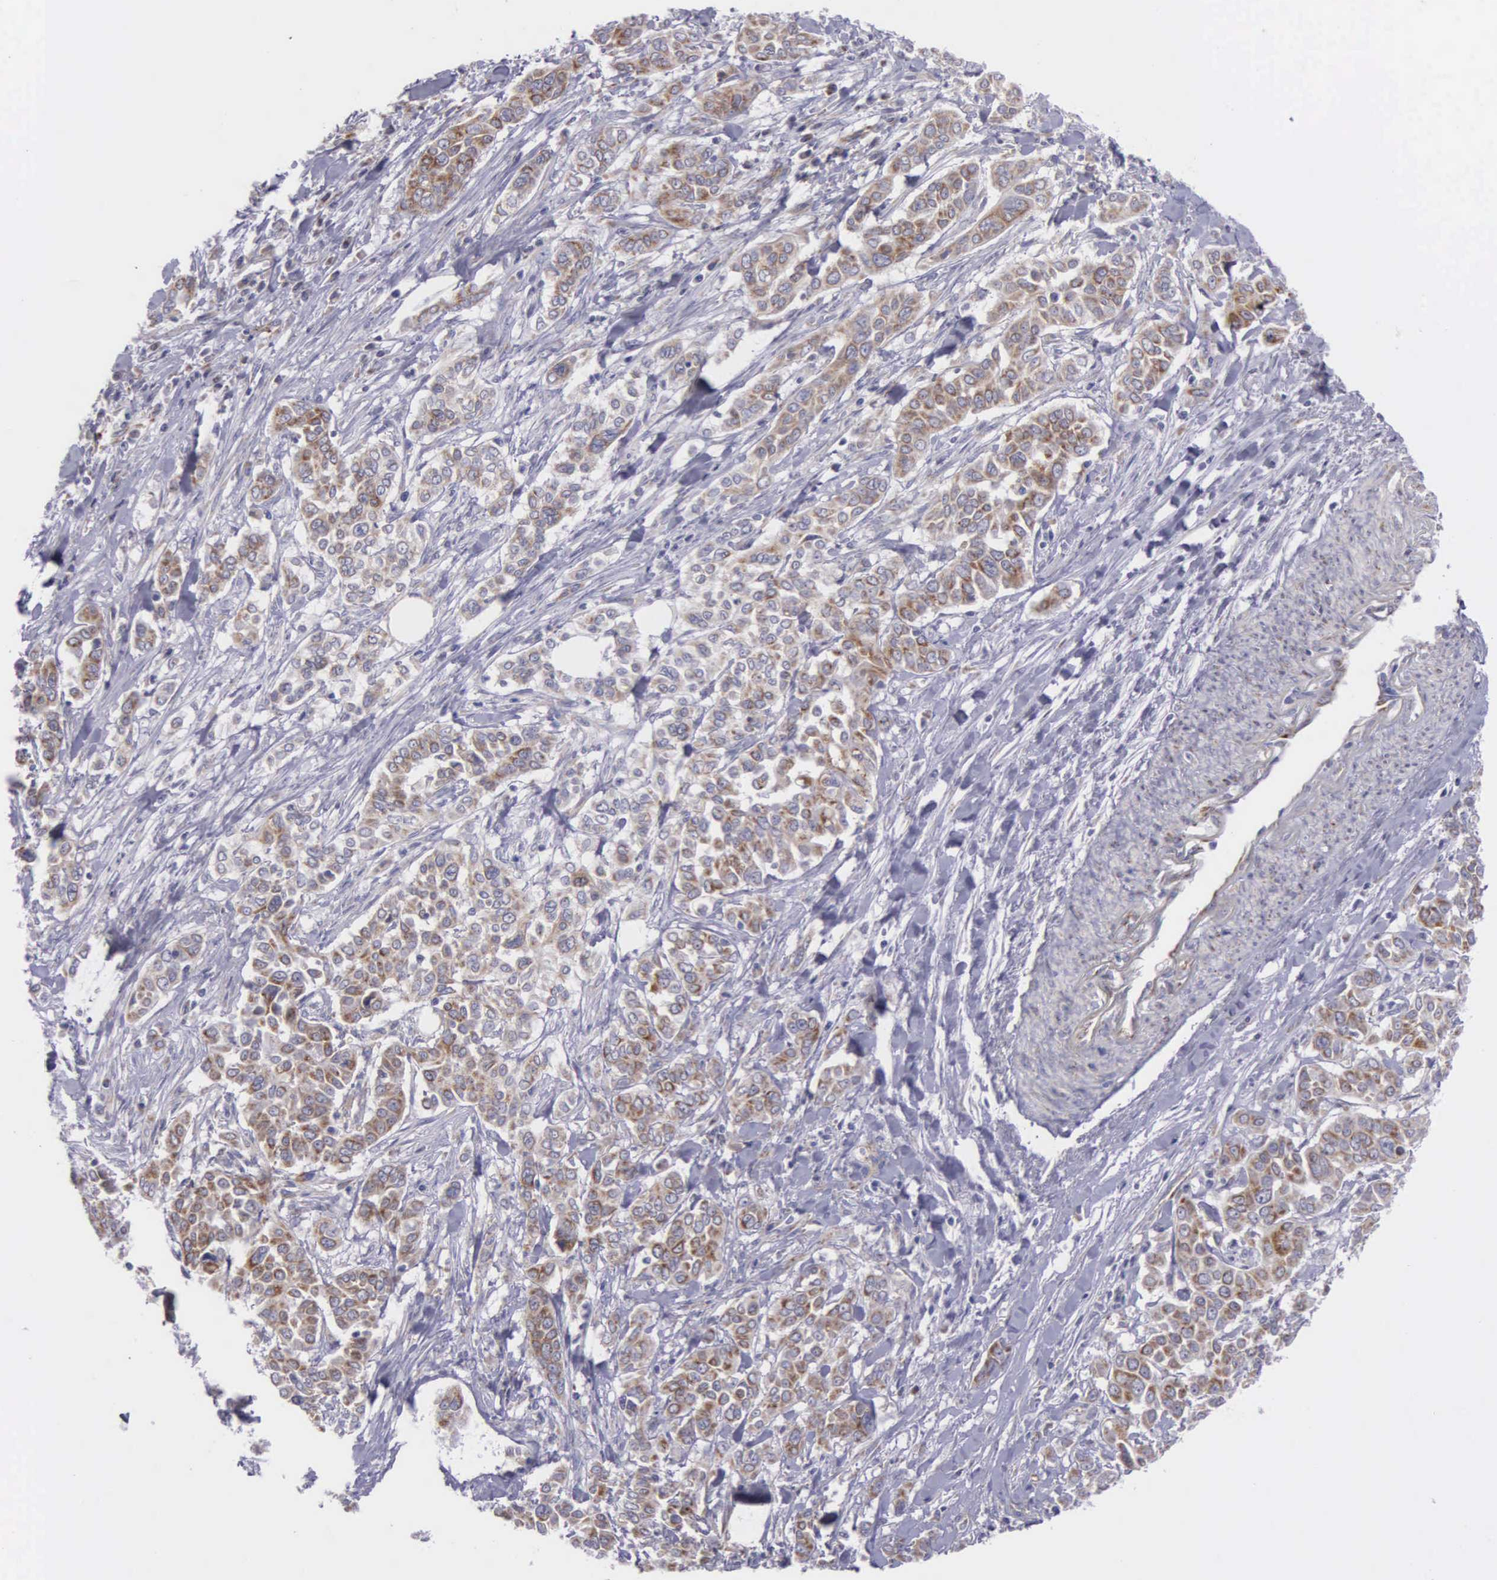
{"staining": {"intensity": "moderate", "quantity": ">75%", "location": "cytoplasmic/membranous"}, "tissue": "pancreatic cancer", "cell_type": "Tumor cells", "image_type": "cancer", "snomed": [{"axis": "morphology", "description": "Adenocarcinoma, NOS"}, {"axis": "topography", "description": "Pancreas"}], "caption": "Human pancreatic cancer (adenocarcinoma) stained with a protein marker exhibits moderate staining in tumor cells.", "gene": "SYNJ2BP", "patient": {"sex": "female", "age": 52}}